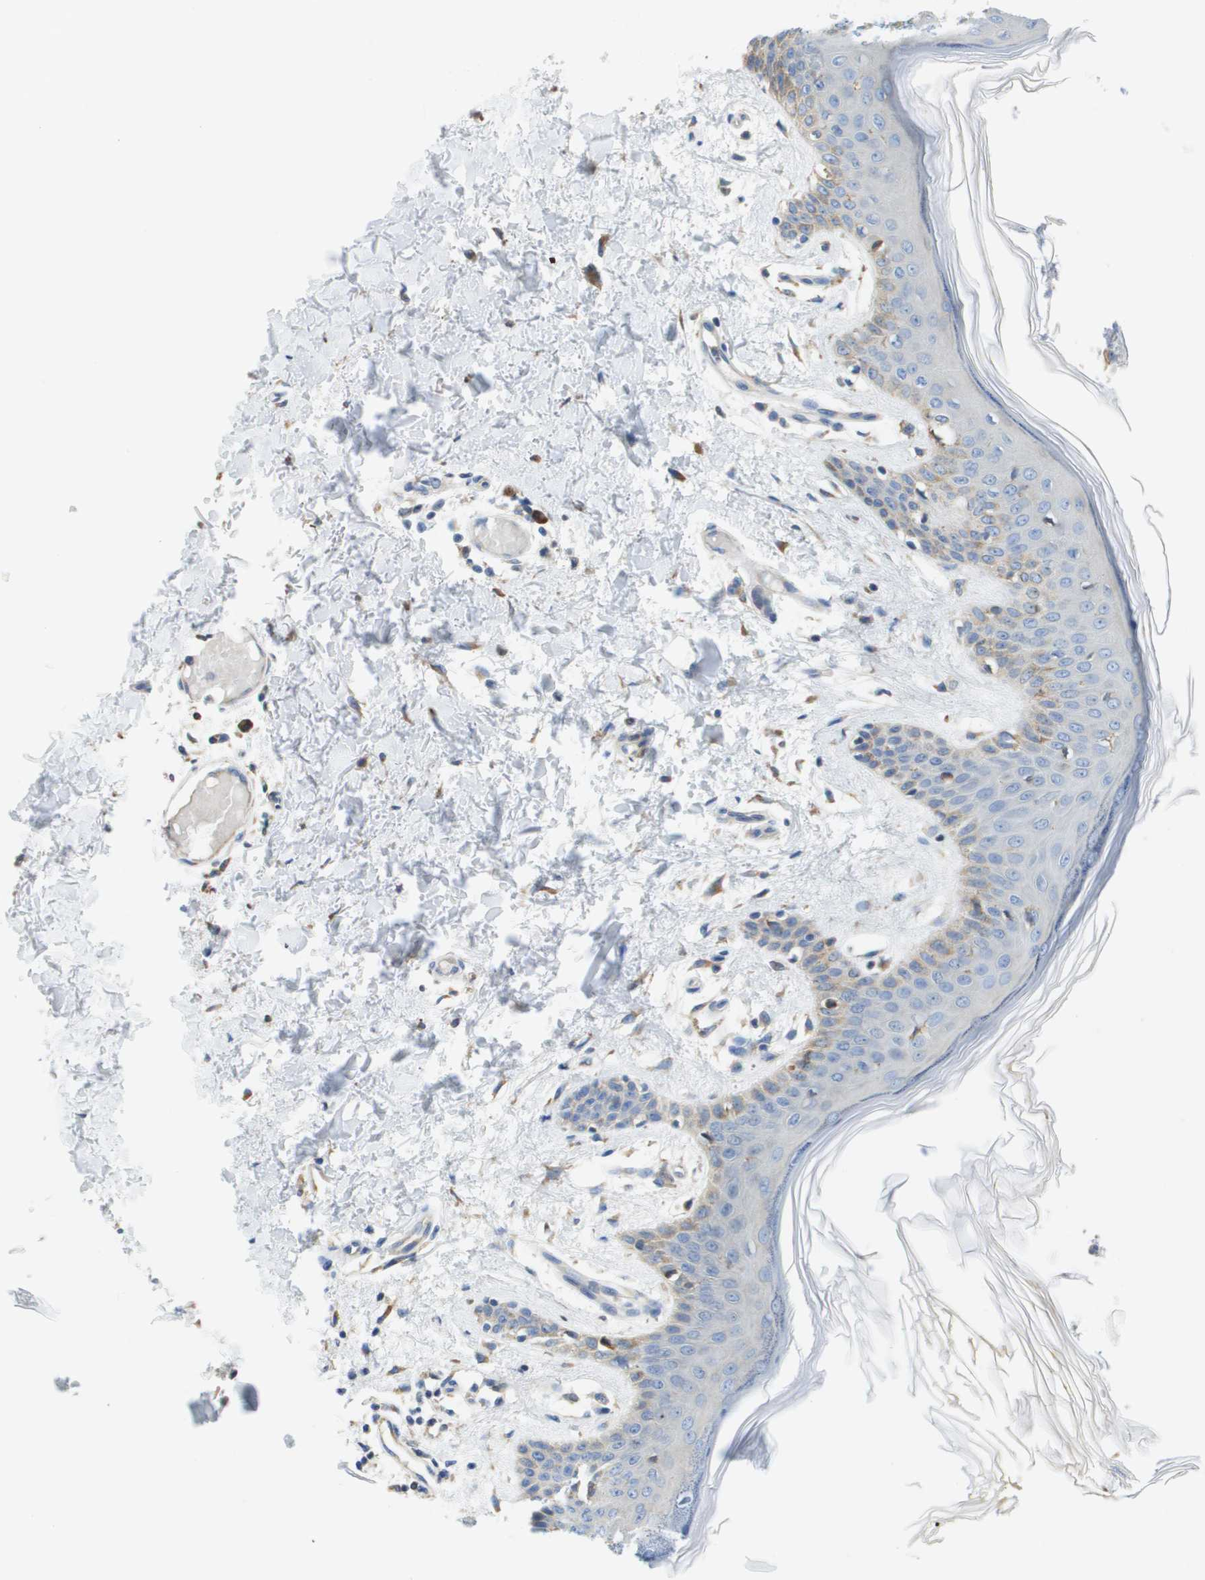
{"staining": {"intensity": "moderate", "quantity": ">75%", "location": "cytoplasmic/membranous"}, "tissue": "skin", "cell_type": "Fibroblasts", "image_type": "normal", "snomed": [{"axis": "morphology", "description": "Normal tissue, NOS"}, {"axis": "topography", "description": "Skin"}], "caption": "Approximately >75% of fibroblasts in benign skin demonstrate moderate cytoplasmic/membranous protein staining as visualized by brown immunohistochemical staining.", "gene": "SDR42E1", "patient": {"sex": "male", "age": 53}}